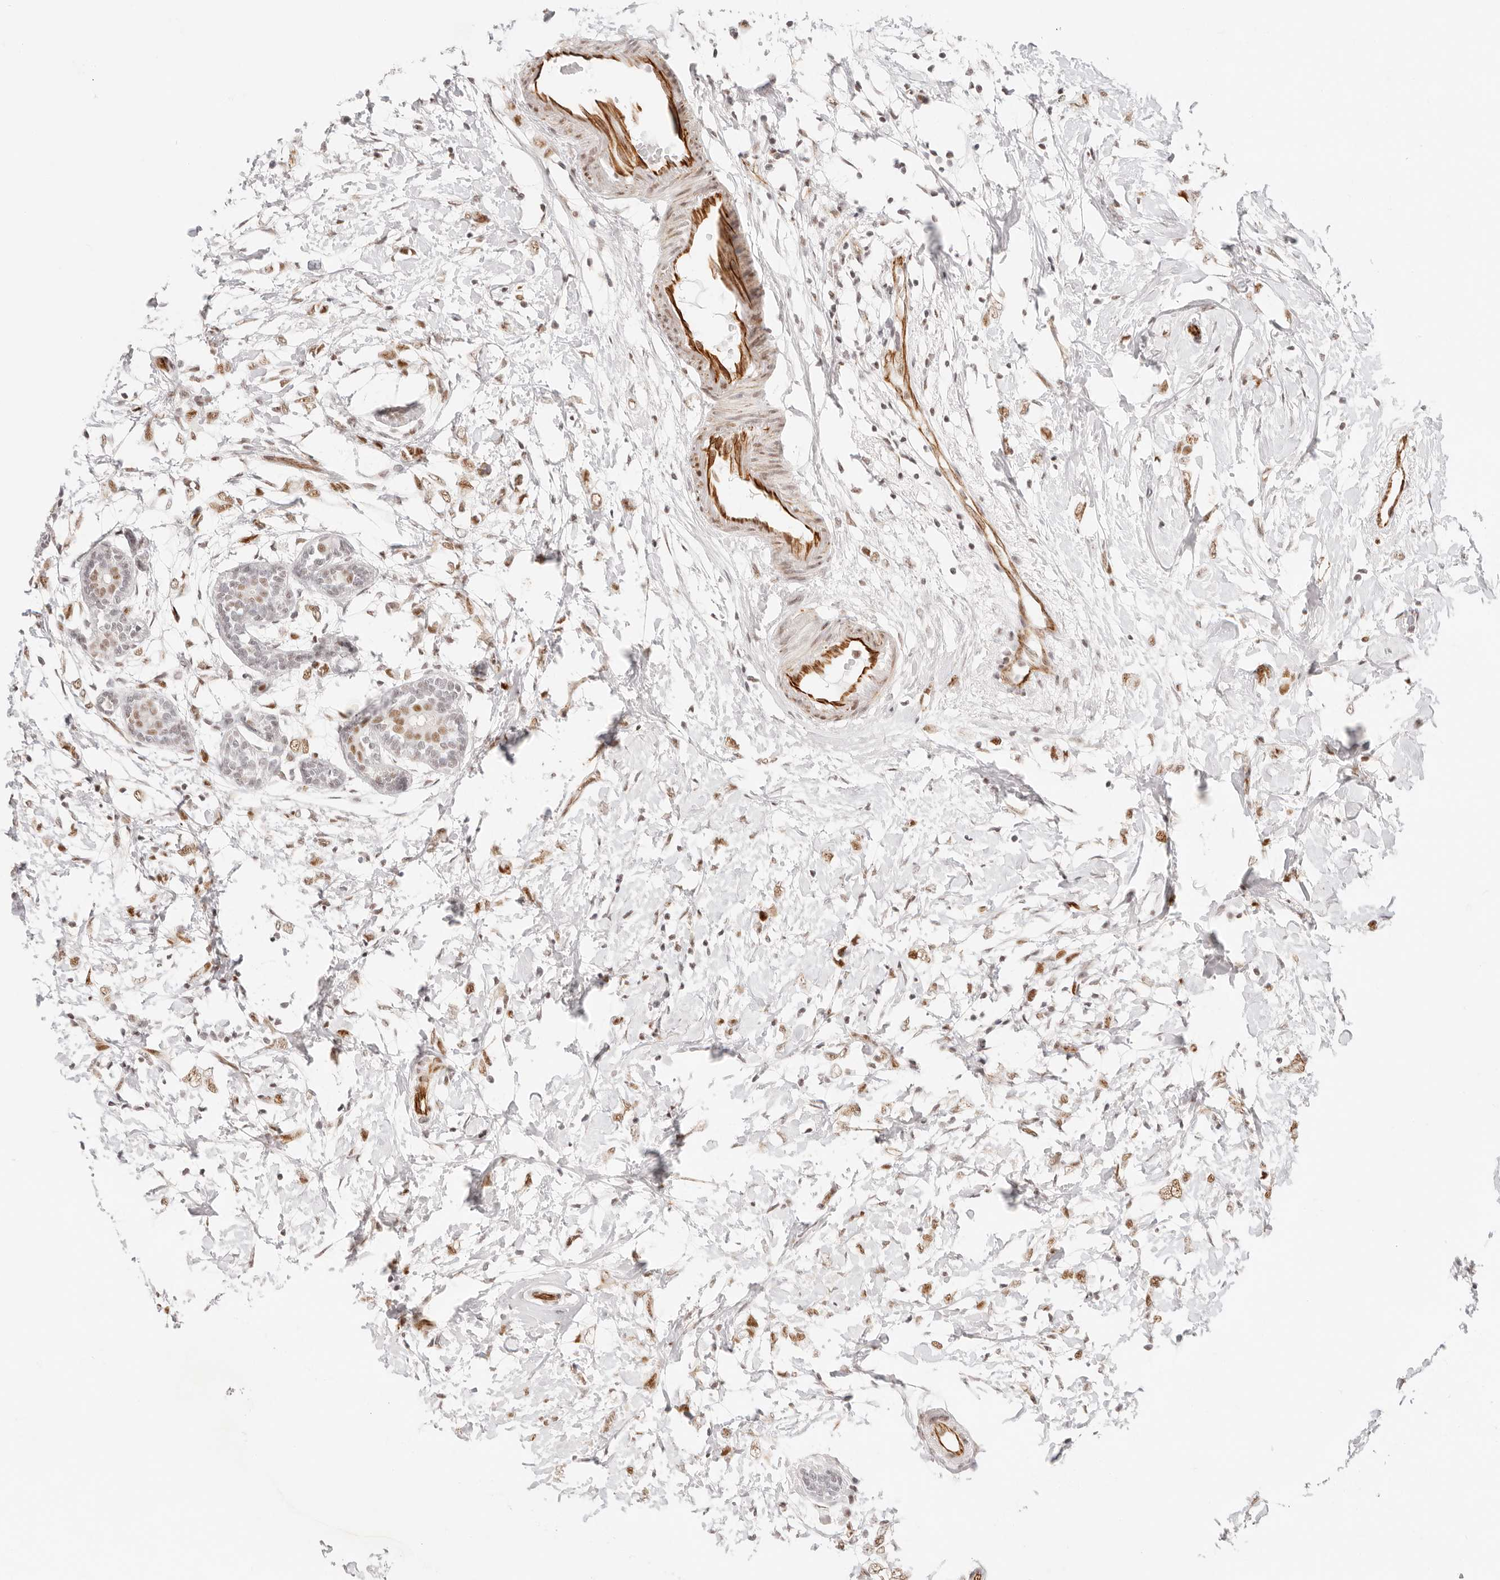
{"staining": {"intensity": "moderate", "quantity": ">75%", "location": "nuclear"}, "tissue": "breast cancer", "cell_type": "Tumor cells", "image_type": "cancer", "snomed": [{"axis": "morphology", "description": "Normal tissue, NOS"}, {"axis": "morphology", "description": "Lobular carcinoma"}, {"axis": "topography", "description": "Breast"}], "caption": "High-magnification brightfield microscopy of lobular carcinoma (breast) stained with DAB (3,3'-diaminobenzidine) (brown) and counterstained with hematoxylin (blue). tumor cells exhibit moderate nuclear staining is appreciated in approximately>75% of cells.", "gene": "ZC3H11A", "patient": {"sex": "female", "age": 47}}